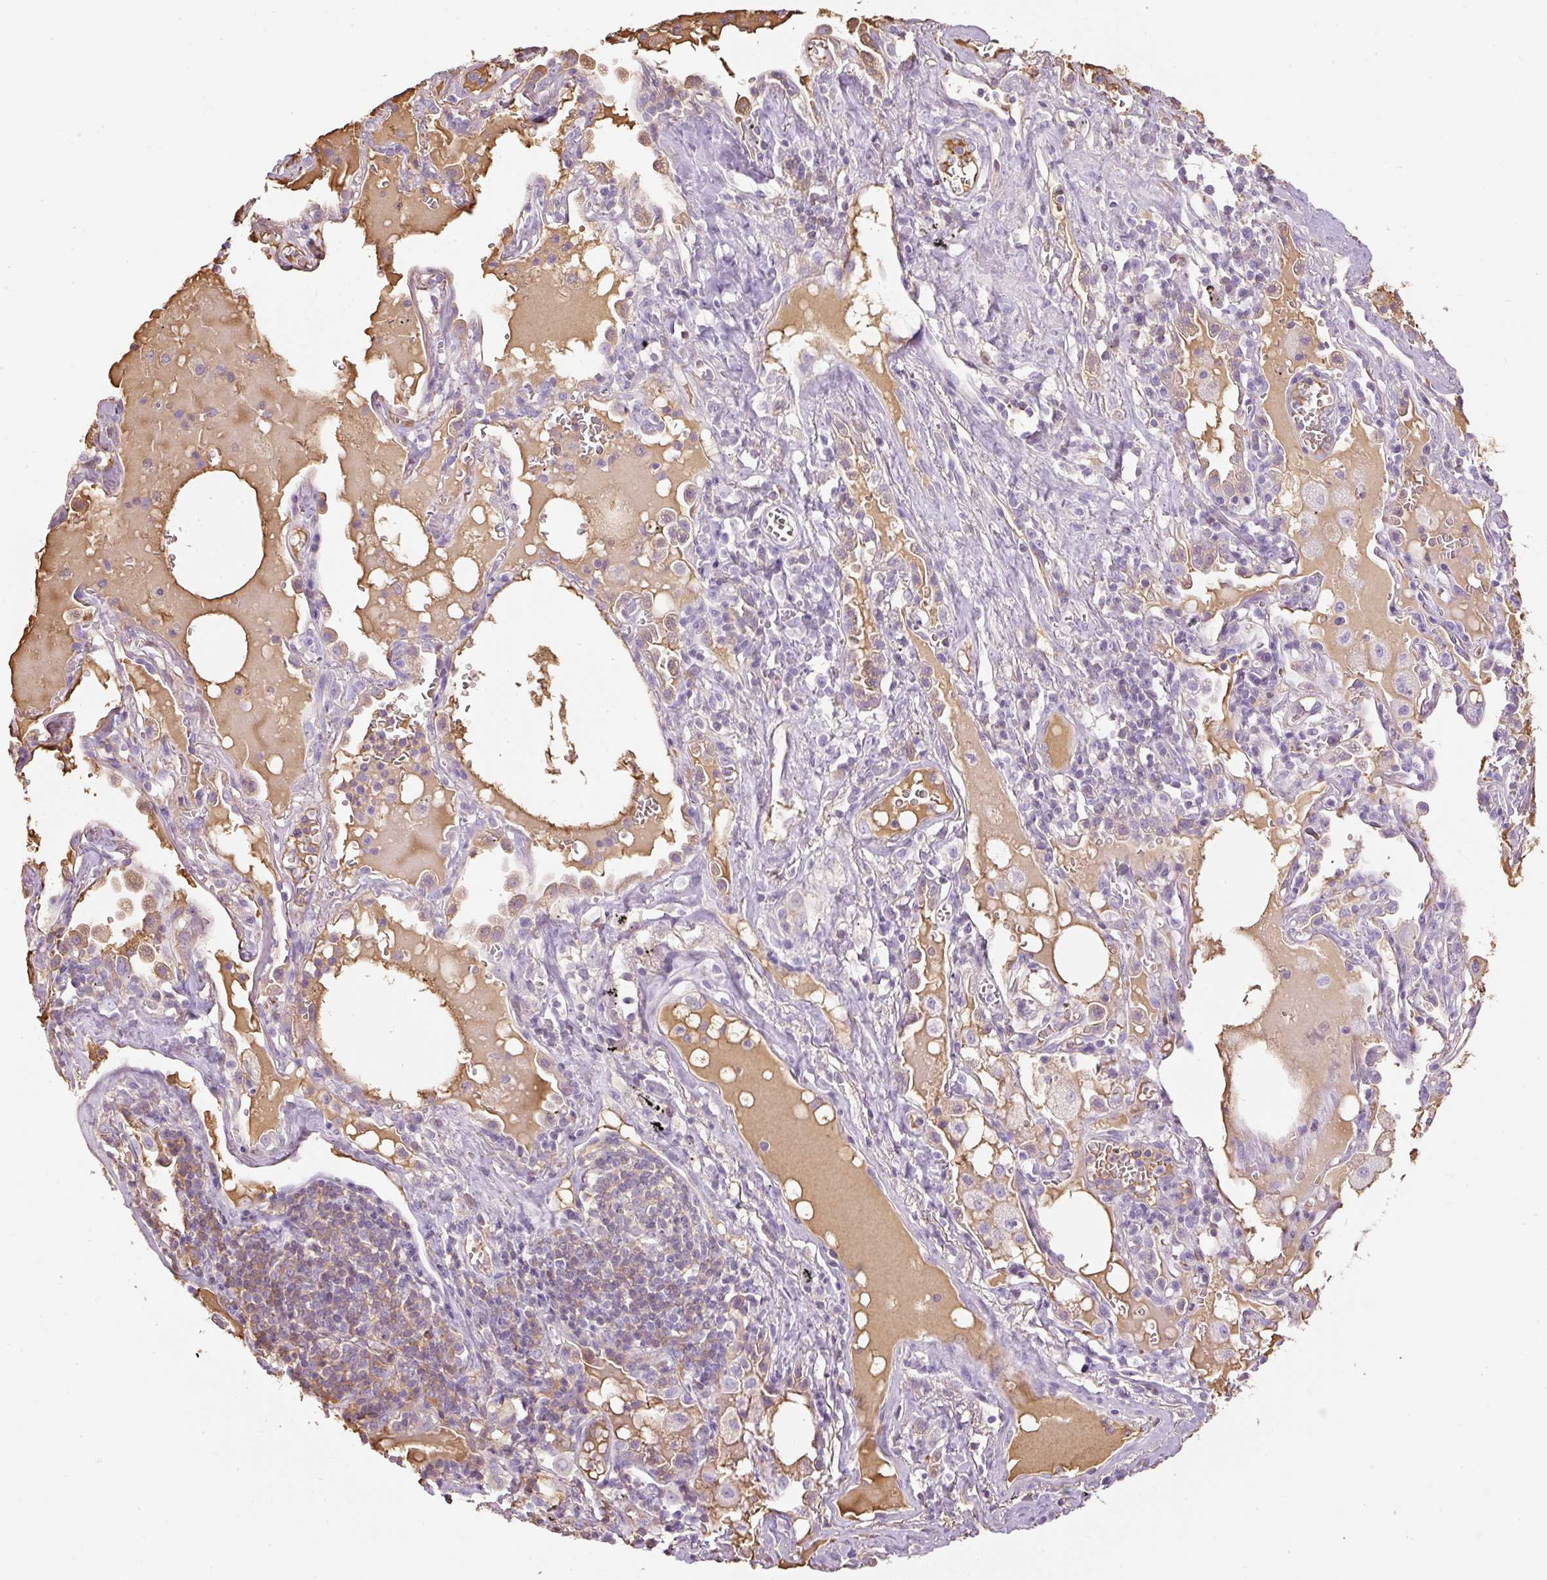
{"staining": {"intensity": "negative", "quantity": "none", "location": "none"}, "tissue": "lung cancer", "cell_type": "Tumor cells", "image_type": "cancer", "snomed": [{"axis": "morphology", "description": "Squamous cell carcinoma, NOS"}, {"axis": "topography", "description": "Lung"}], "caption": "This histopathology image is of lung squamous cell carcinoma stained with immunohistochemistry (IHC) to label a protein in brown with the nuclei are counter-stained blue. There is no positivity in tumor cells.", "gene": "APOA1", "patient": {"sex": "female", "age": 66}}